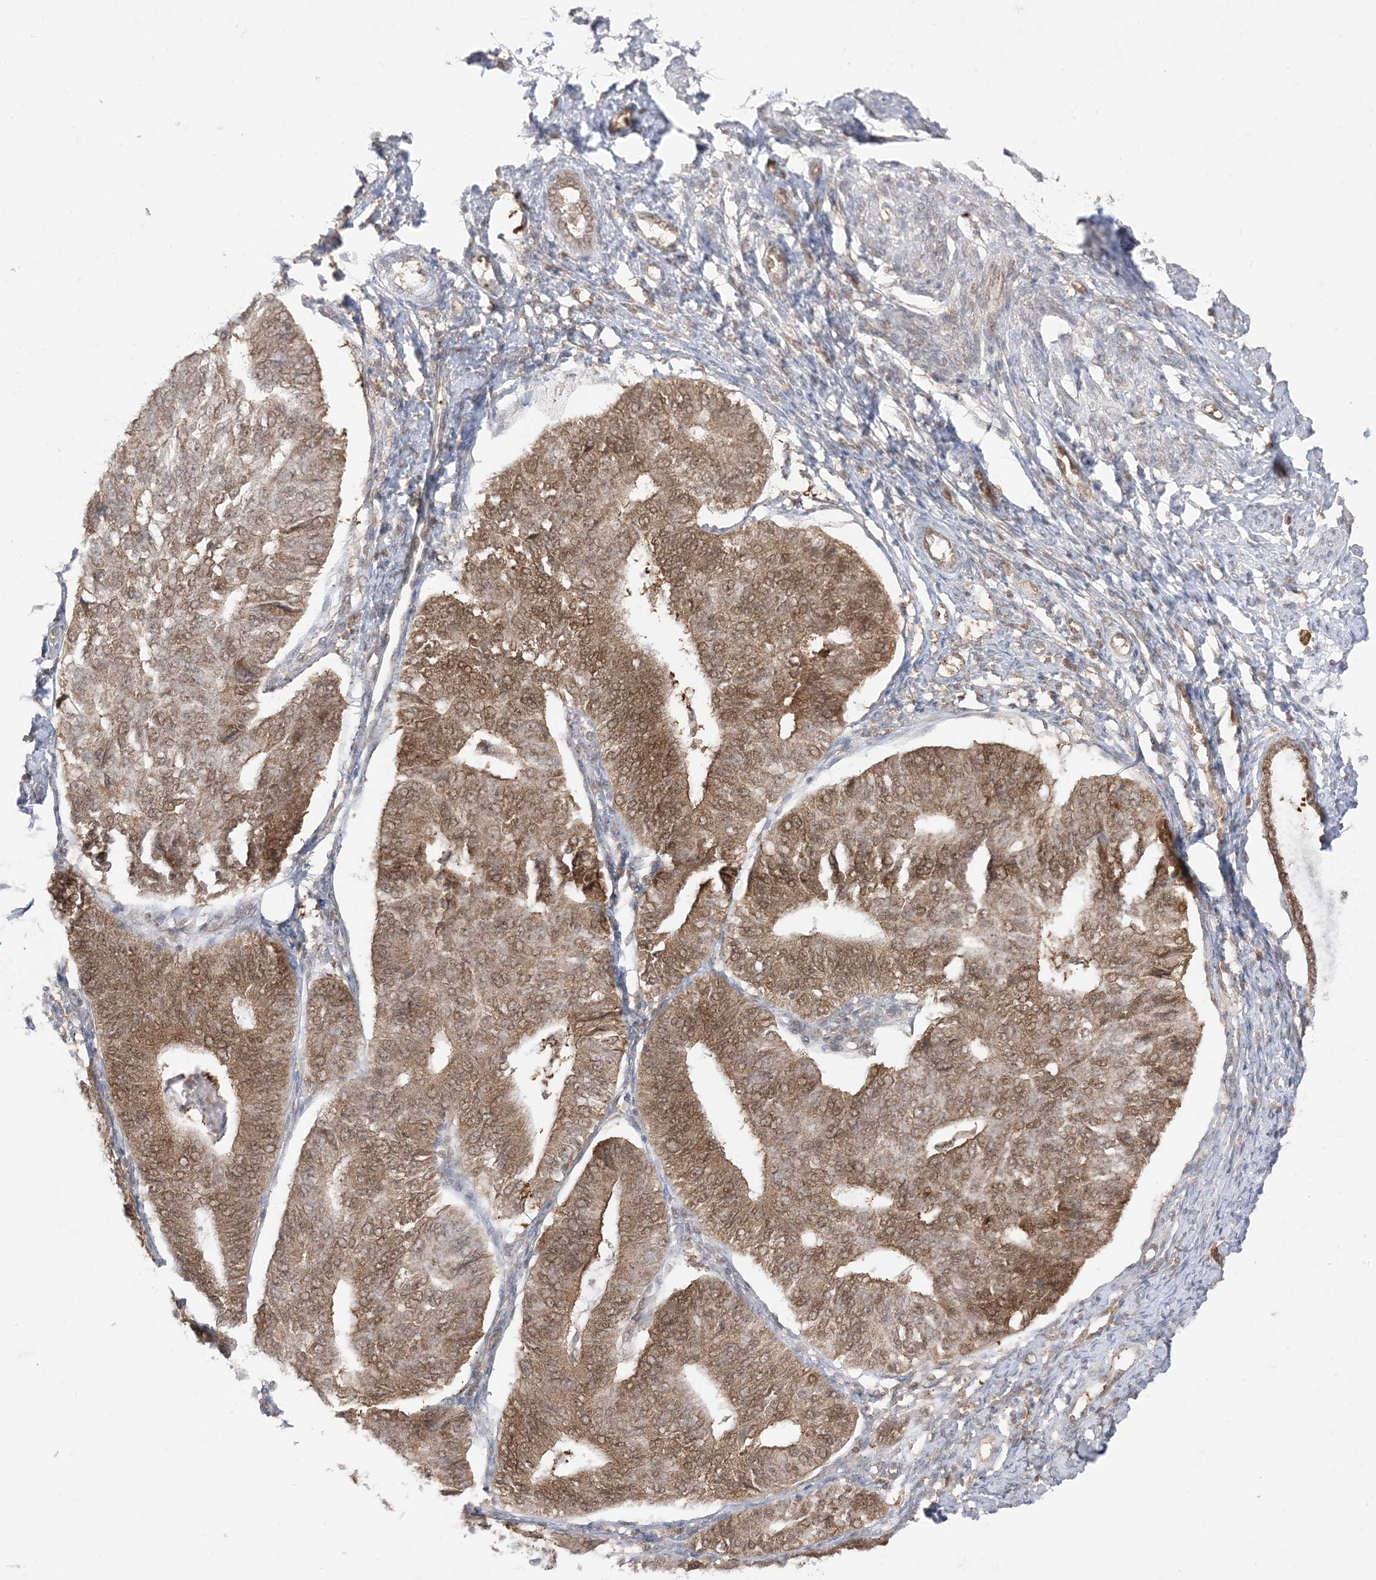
{"staining": {"intensity": "moderate", "quantity": ">75%", "location": "cytoplasmic/membranous,nuclear"}, "tissue": "endometrial cancer", "cell_type": "Tumor cells", "image_type": "cancer", "snomed": [{"axis": "morphology", "description": "Adenocarcinoma, NOS"}, {"axis": "topography", "description": "Endometrium"}], "caption": "The photomicrograph demonstrates staining of endometrial cancer, revealing moderate cytoplasmic/membranous and nuclear protein staining (brown color) within tumor cells.", "gene": "PTPA", "patient": {"sex": "female", "age": 32}}